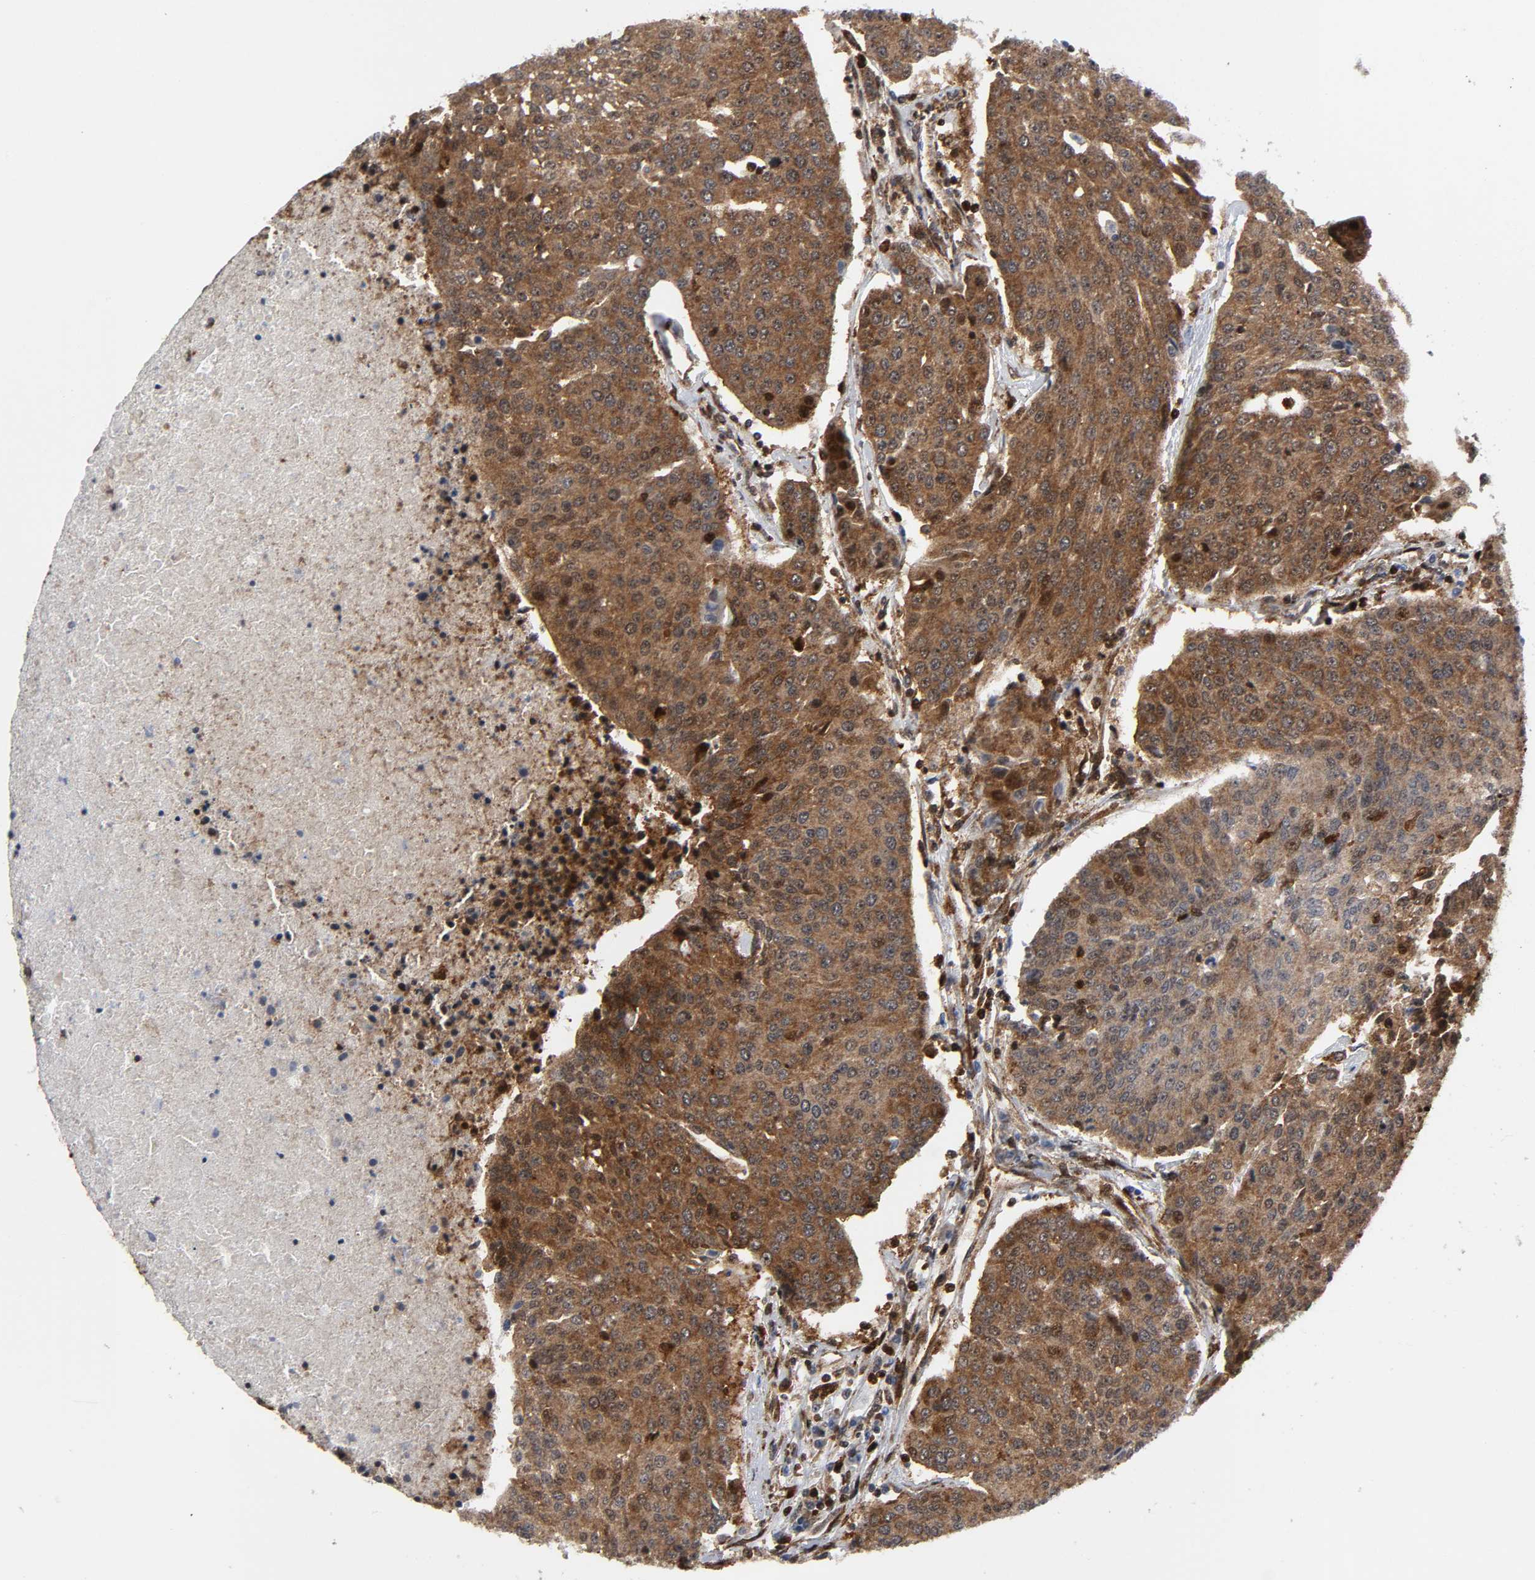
{"staining": {"intensity": "moderate", "quantity": "<25%", "location": "cytoplasmic/membranous,nuclear"}, "tissue": "urothelial cancer", "cell_type": "Tumor cells", "image_type": "cancer", "snomed": [{"axis": "morphology", "description": "Urothelial carcinoma, High grade"}, {"axis": "topography", "description": "Urinary bladder"}], "caption": "Protein positivity by immunohistochemistry exhibits moderate cytoplasmic/membranous and nuclear staining in approximately <25% of tumor cells in high-grade urothelial carcinoma. (IHC, brightfield microscopy, high magnification).", "gene": "MAPK1", "patient": {"sex": "female", "age": 85}}